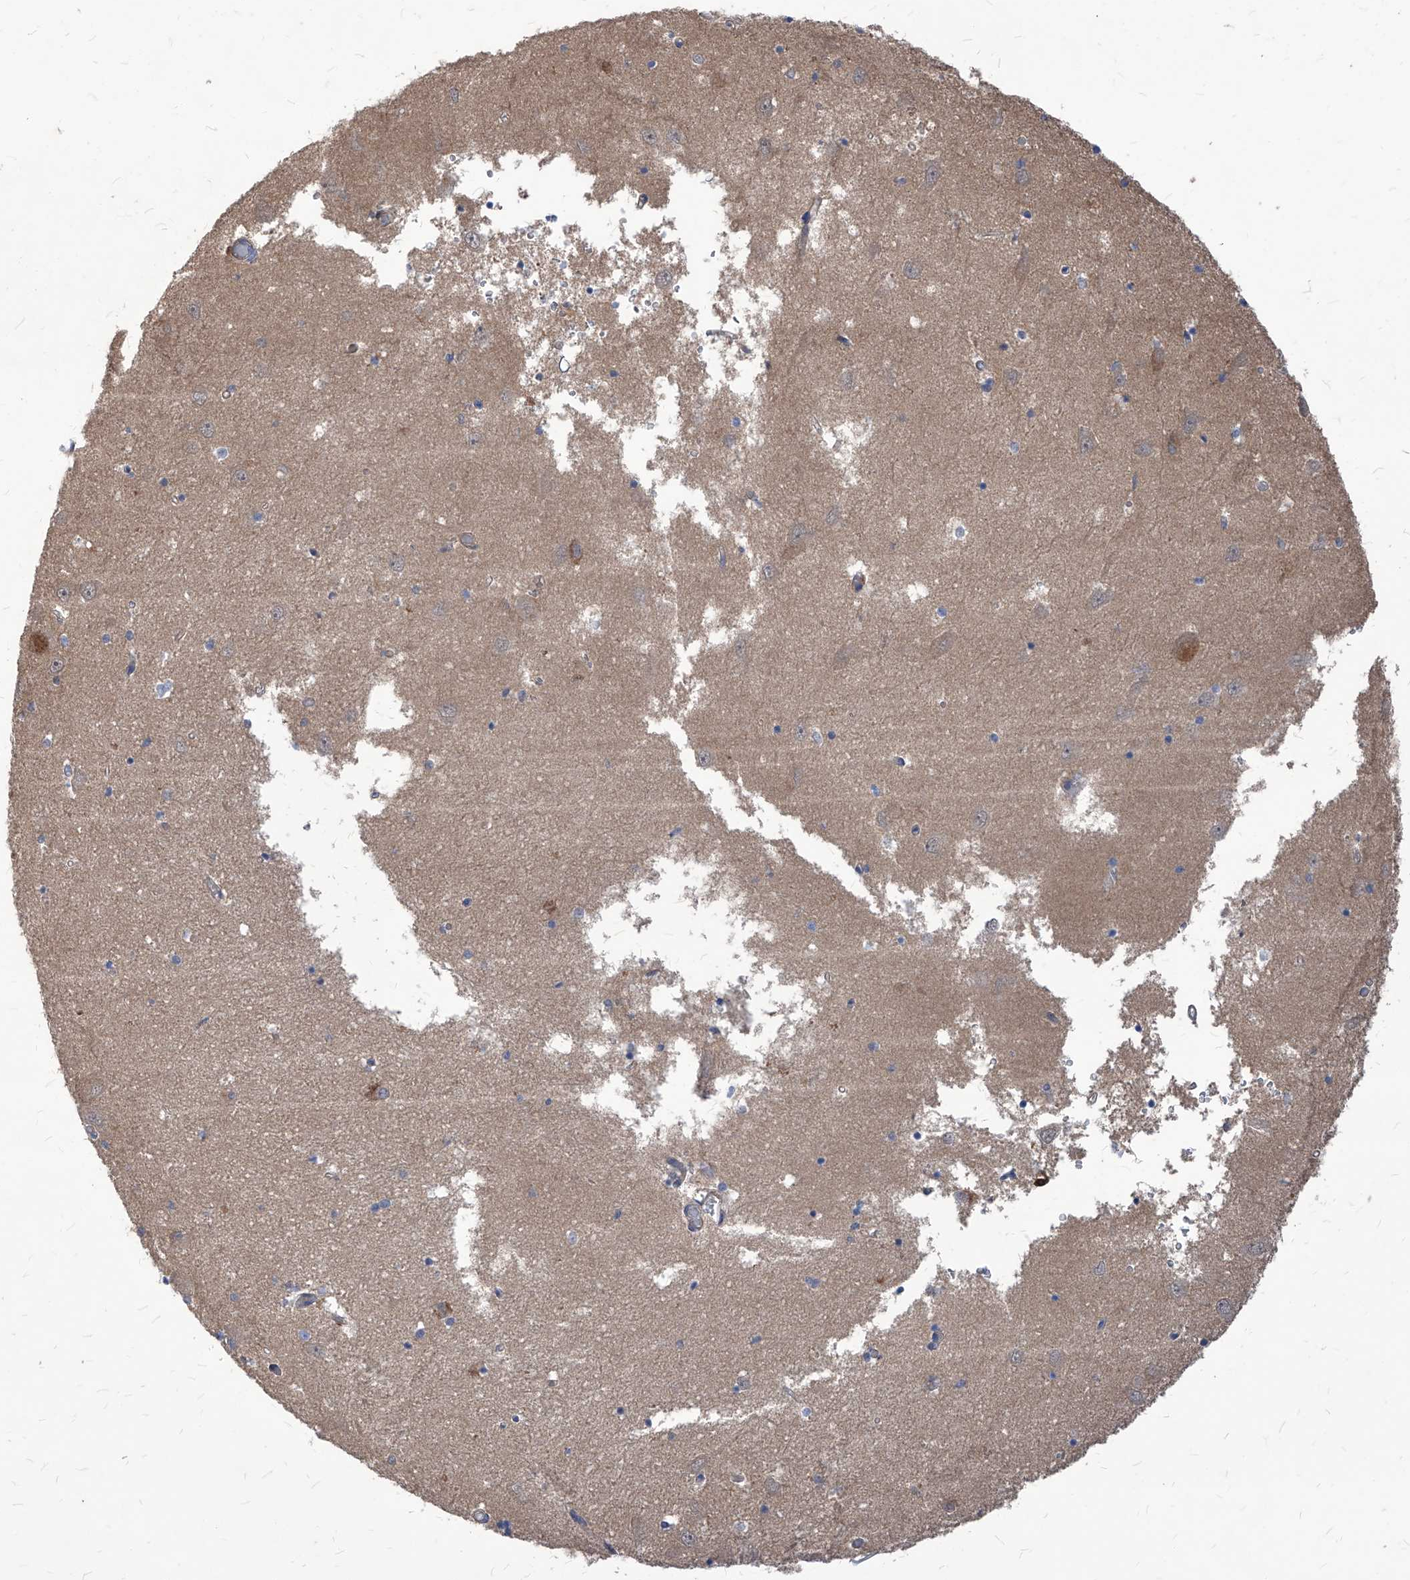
{"staining": {"intensity": "negative", "quantity": "none", "location": "none"}, "tissue": "hippocampus", "cell_type": "Glial cells", "image_type": "normal", "snomed": [{"axis": "morphology", "description": "Normal tissue, NOS"}, {"axis": "topography", "description": "Hippocampus"}], "caption": "Immunohistochemistry histopathology image of benign hippocampus: human hippocampus stained with DAB (3,3'-diaminobenzidine) displays no significant protein positivity in glial cells.", "gene": "ABRACL", "patient": {"sex": "male", "age": 70}}